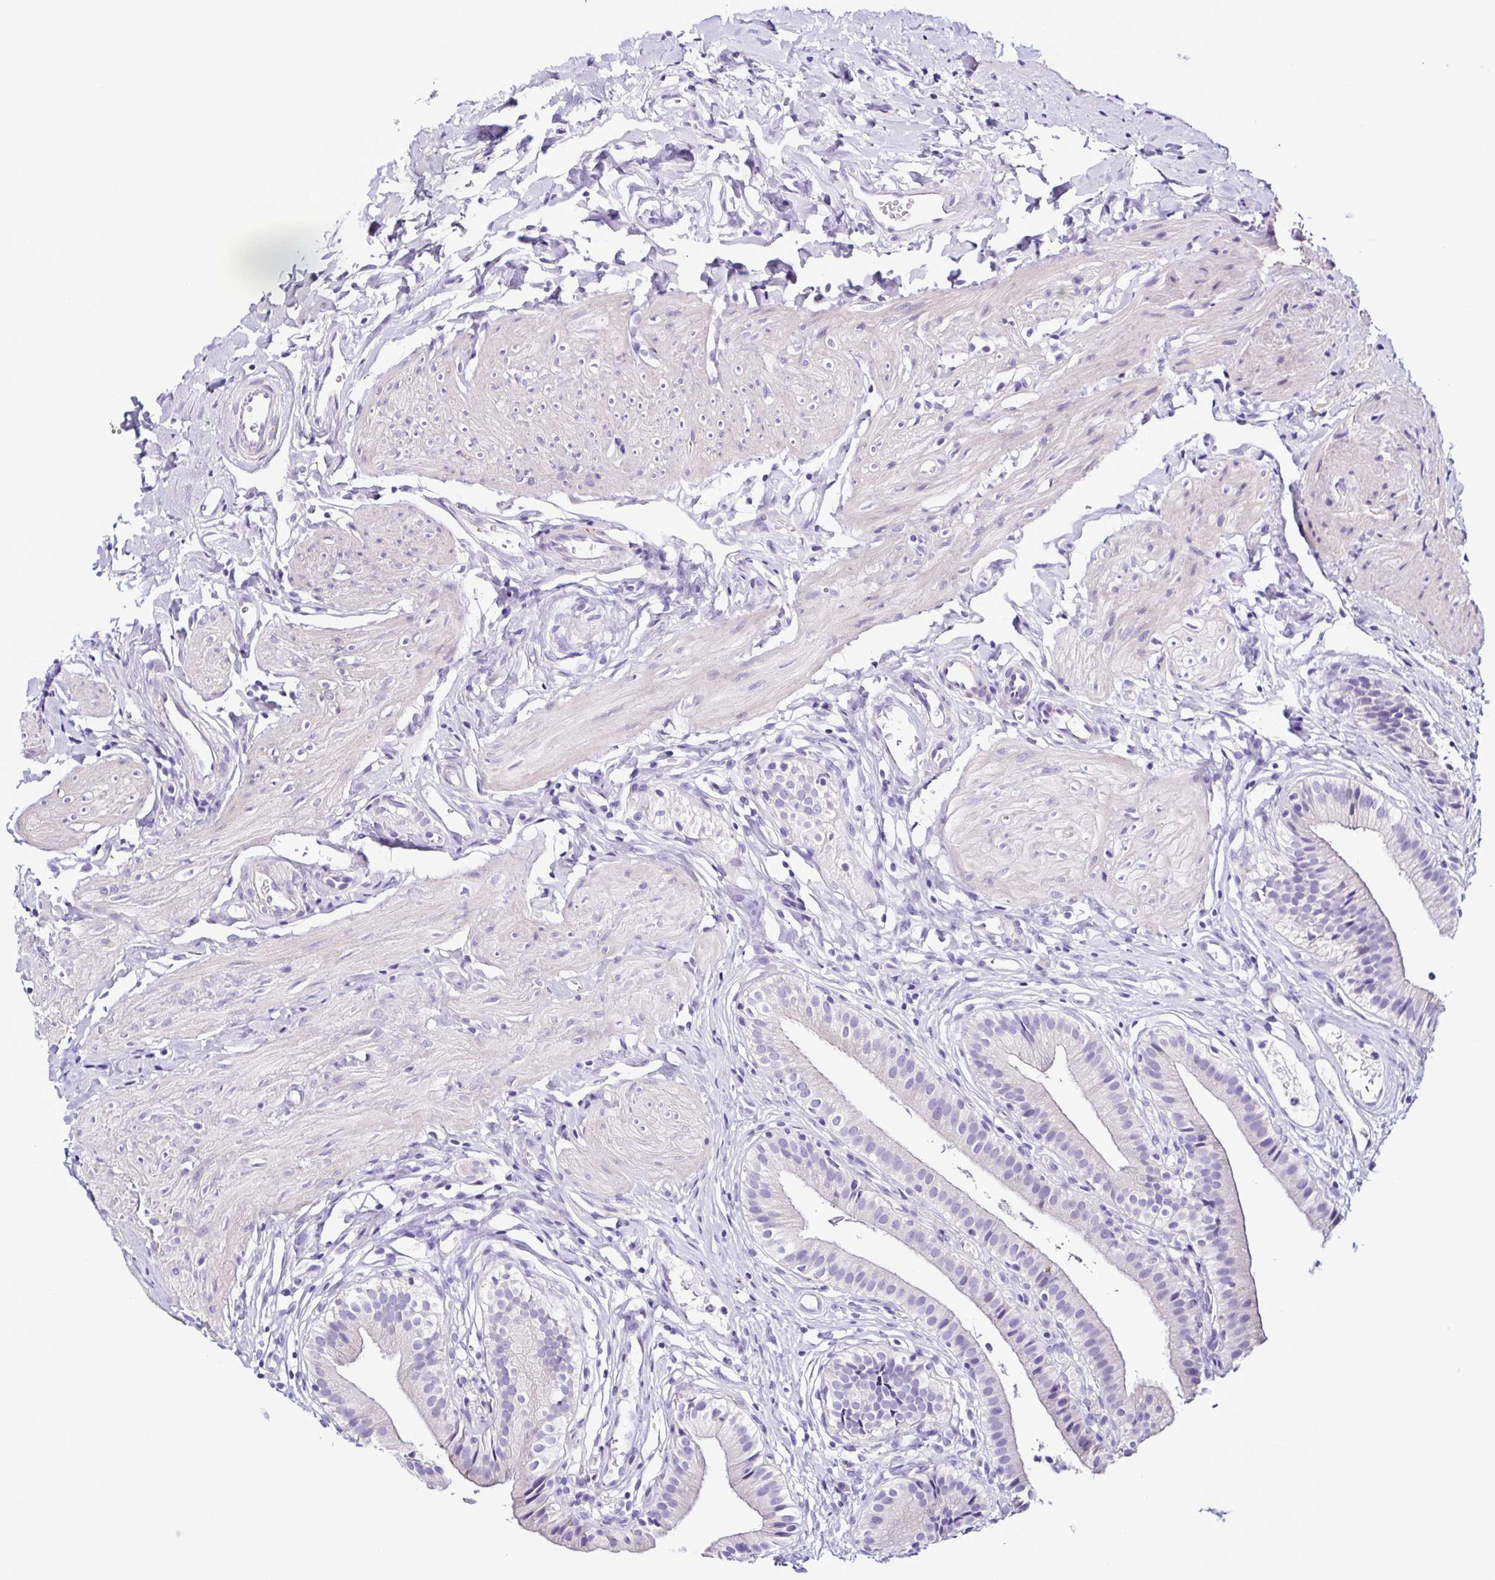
{"staining": {"intensity": "negative", "quantity": "none", "location": "none"}, "tissue": "gallbladder", "cell_type": "Glandular cells", "image_type": "normal", "snomed": [{"axis": "morphology", "description": "Normal tissue, NOS"}, {"axis": "topography", "description": "Gallbladder"}], "caption": "Immunohistochemistry image of benign gallbladder: gallbladder stained with DAB (3,3'-diaminobenzidine) reveals no significant protein positivity in glandular cells.", "gene": "SRL", "patient": {"sex": "female", "age": 47}}